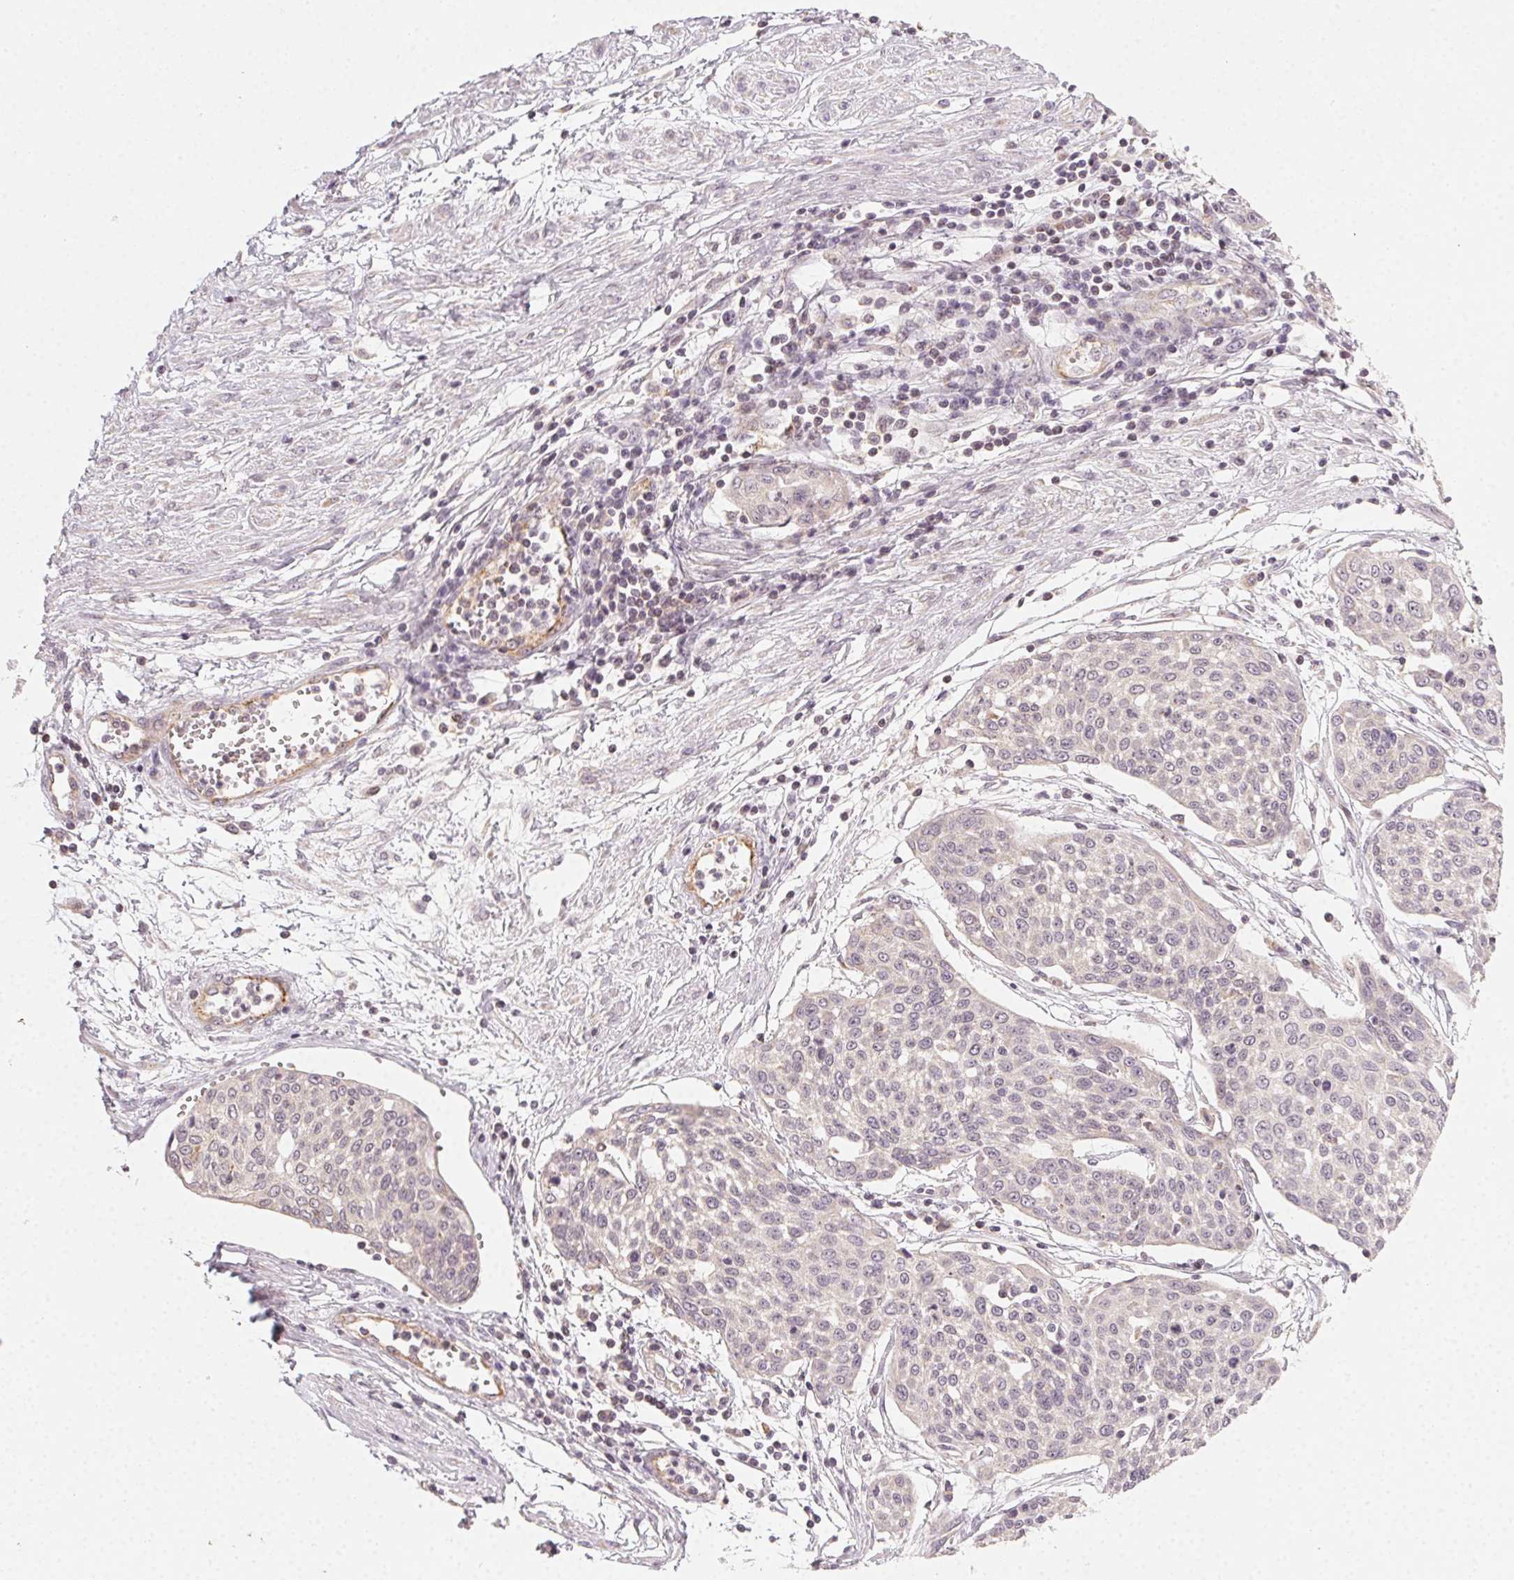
{"staining": {"intensity": "negative", "quantity": "none", "location": "none"}, "tissue": "cervical cancer", "cell_type": "Tumor cells", "image_type": "cancer", "snomed": [{"axis": "morphology", "description": "Squamous cell carcinoma, NOS"}, {"axis": "topography", "description": "Cervix"}], "caption": "Tumor cells show no significant staining in squamous cell carcinoma (cervical).", "gene": "NCOA4", "patient": {"sex": "female", "age": 34}}